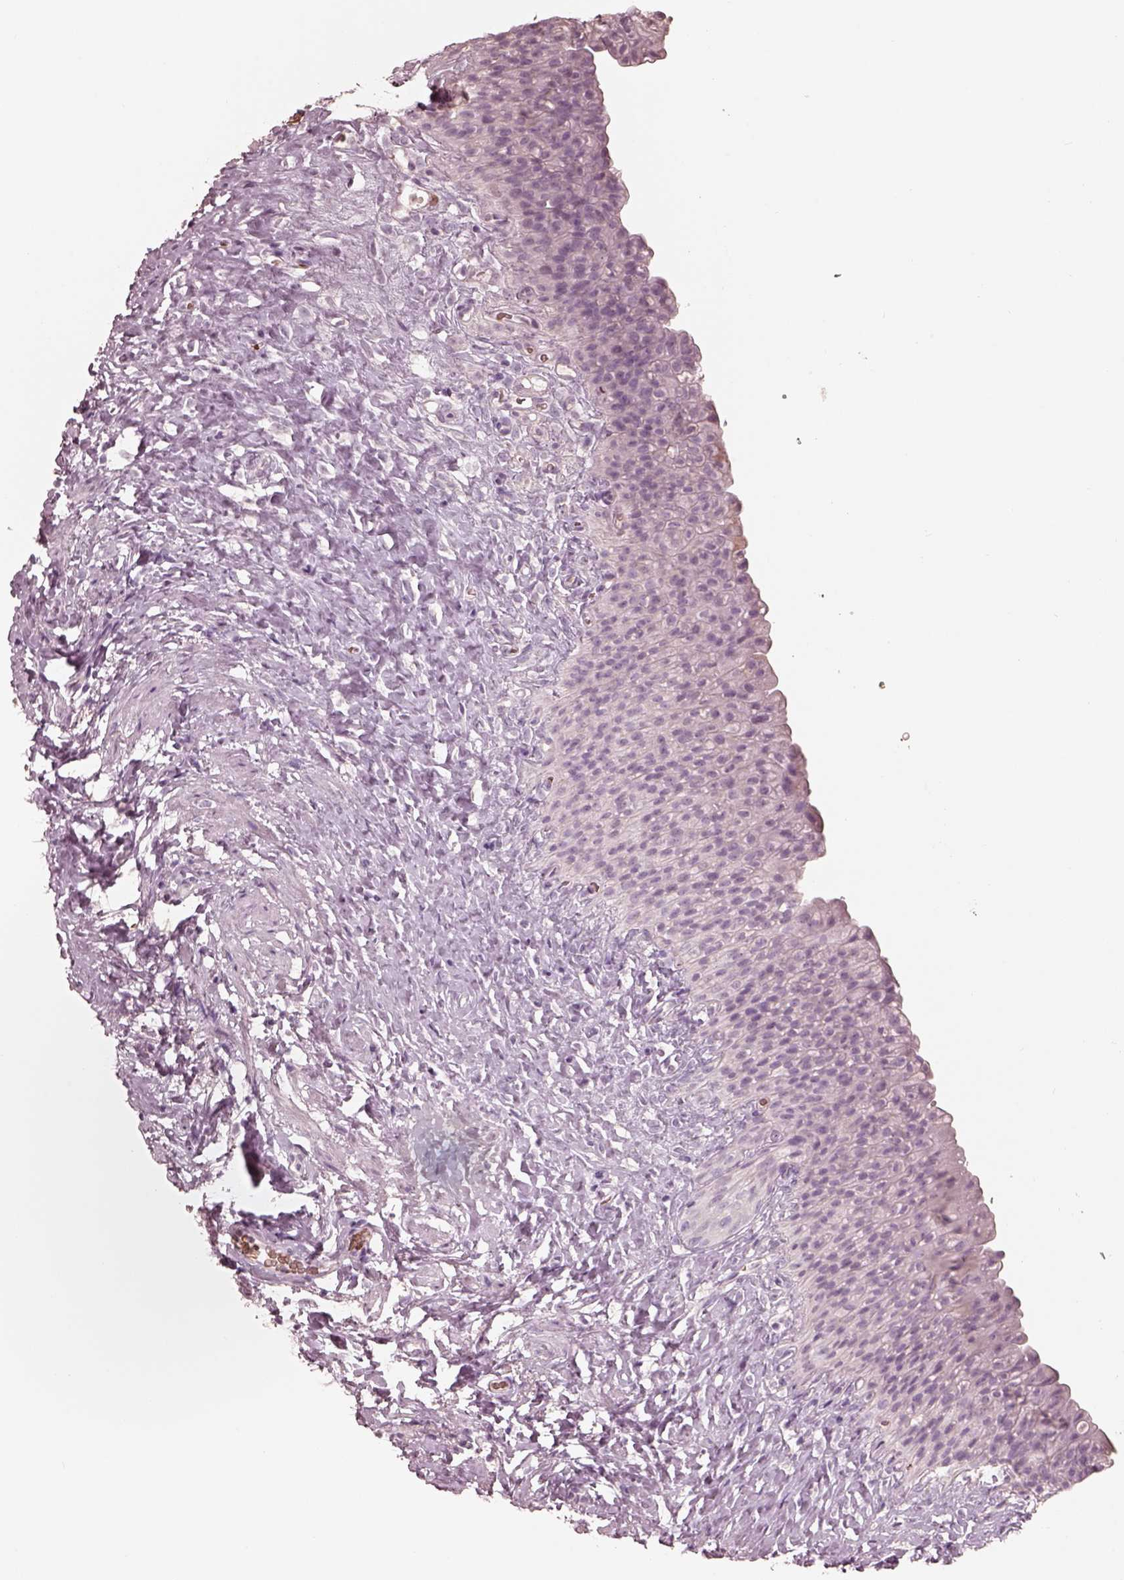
{"staining": {"intensity": "negative", "quantity": "none", "location": "none"}, "tissue": "urinary bladder", "cell_type": "Urothelial cells", "image_type": "normal", "snomed": [{"axis": "morphology", "description": "Normal tissue, NOS"}, {"axis": "topography", "description": "Urinary bladder"}], "caption": "Immunohistochemistry histopathology image of benign urinary bladder: human urinary bladder stained with DAB shows no significant protein staining in urothelial cells. (DAB immunohistochemistry visualized using brightfield microscopy, high magnification).", "gene": "ANKLE1", "patient": {"sex": "male", "age": 76}}